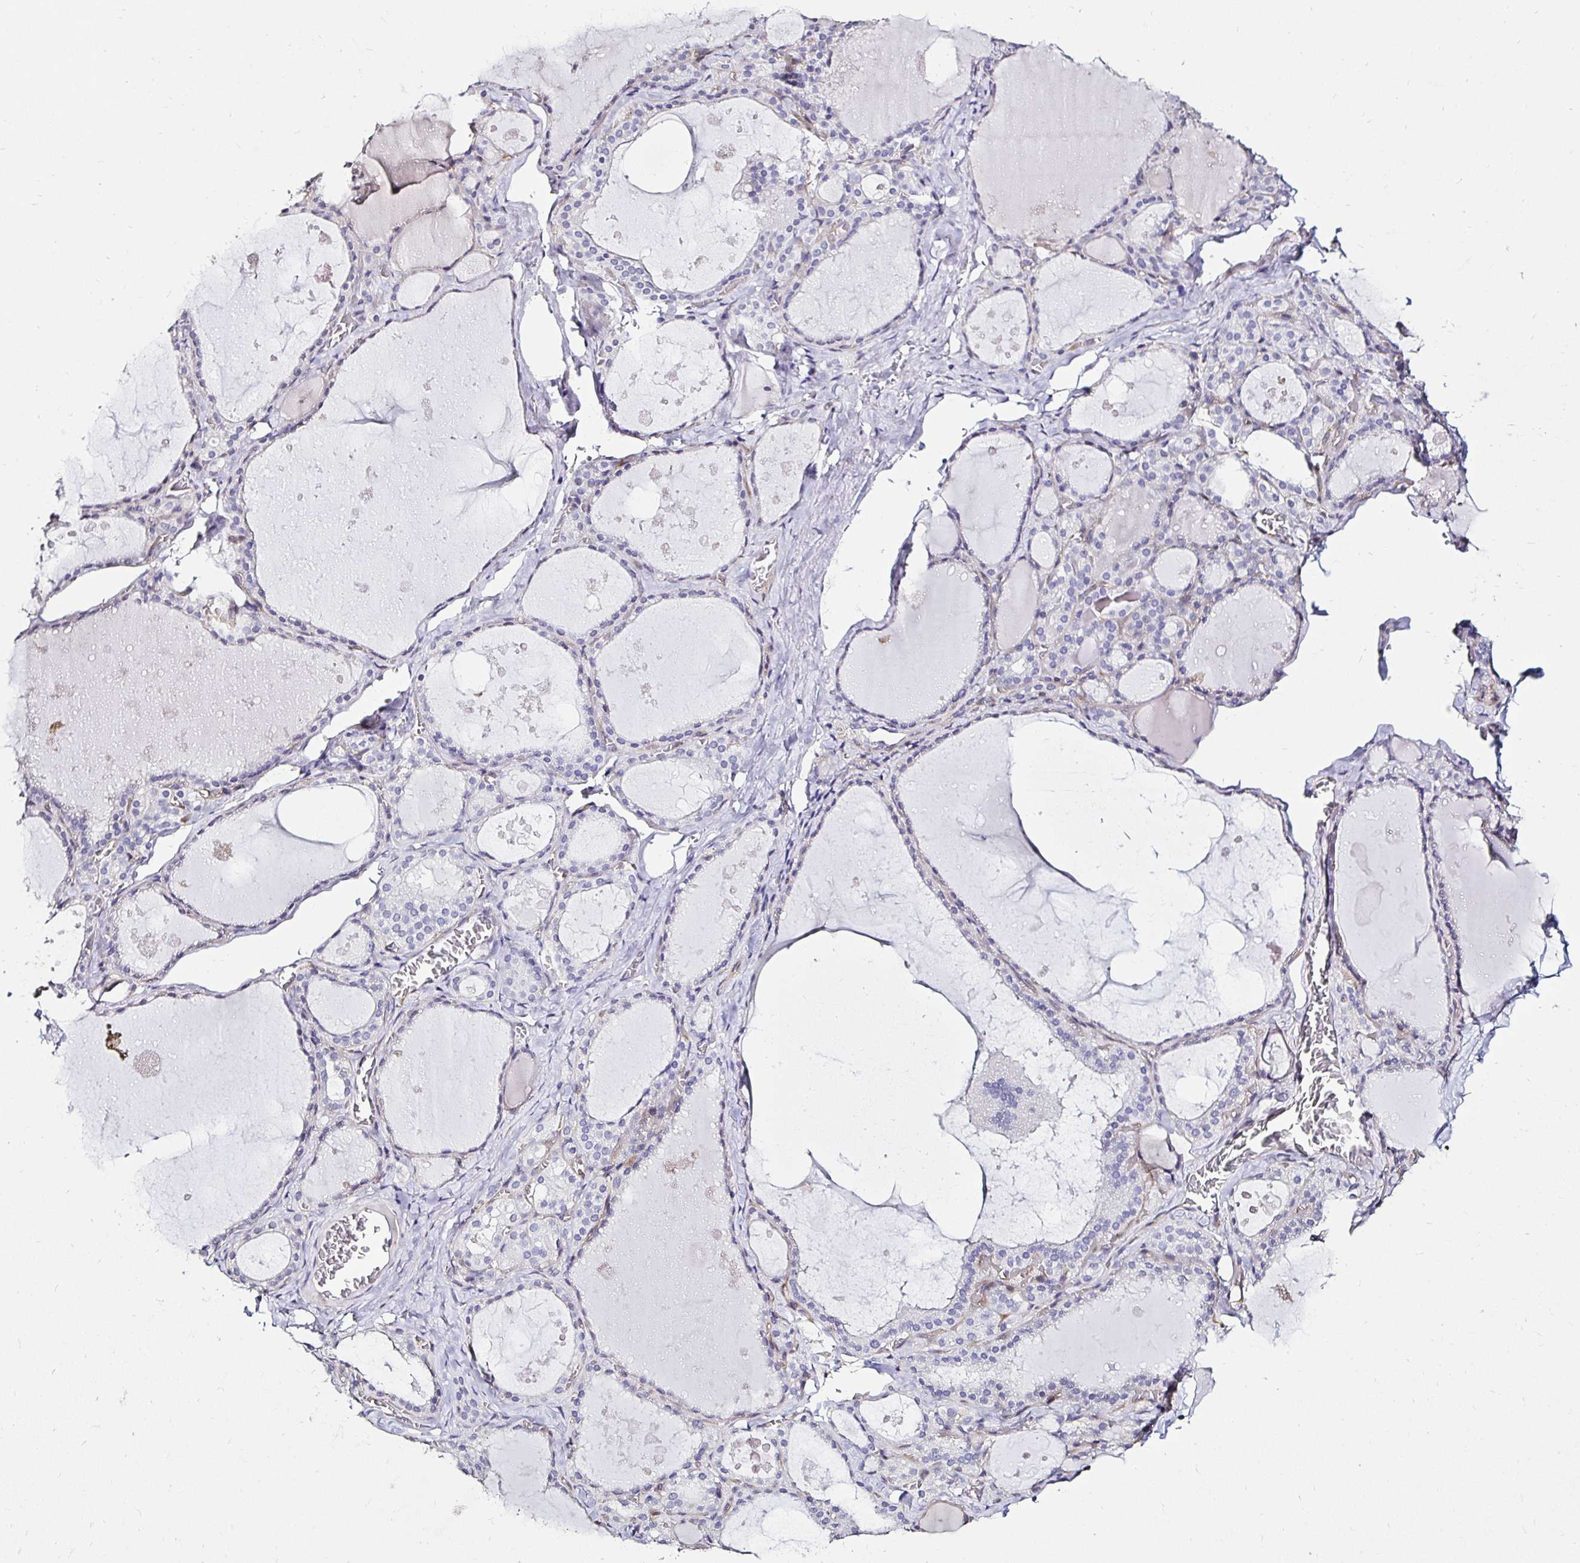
{"staining": {"intensity": "negative", "quantity": "none", "location": "none"}, "tissue": "thyroid gland", "cell_type": "Glandular cells", "image_type": "normal", "snomed": [{"axis": "morphology", "description": "Normal tissue, NOS"}, {"axis": "topography", "description": "Thyroid gland"}], "caption": "Immunohistochemistry (IHC) micrograph of benign human thyroid gland stained for a protein (brown), which displays no positivity in glandular cells.", "gene": "ITGB1", "patient": {"sex": "male", "age": 56}}